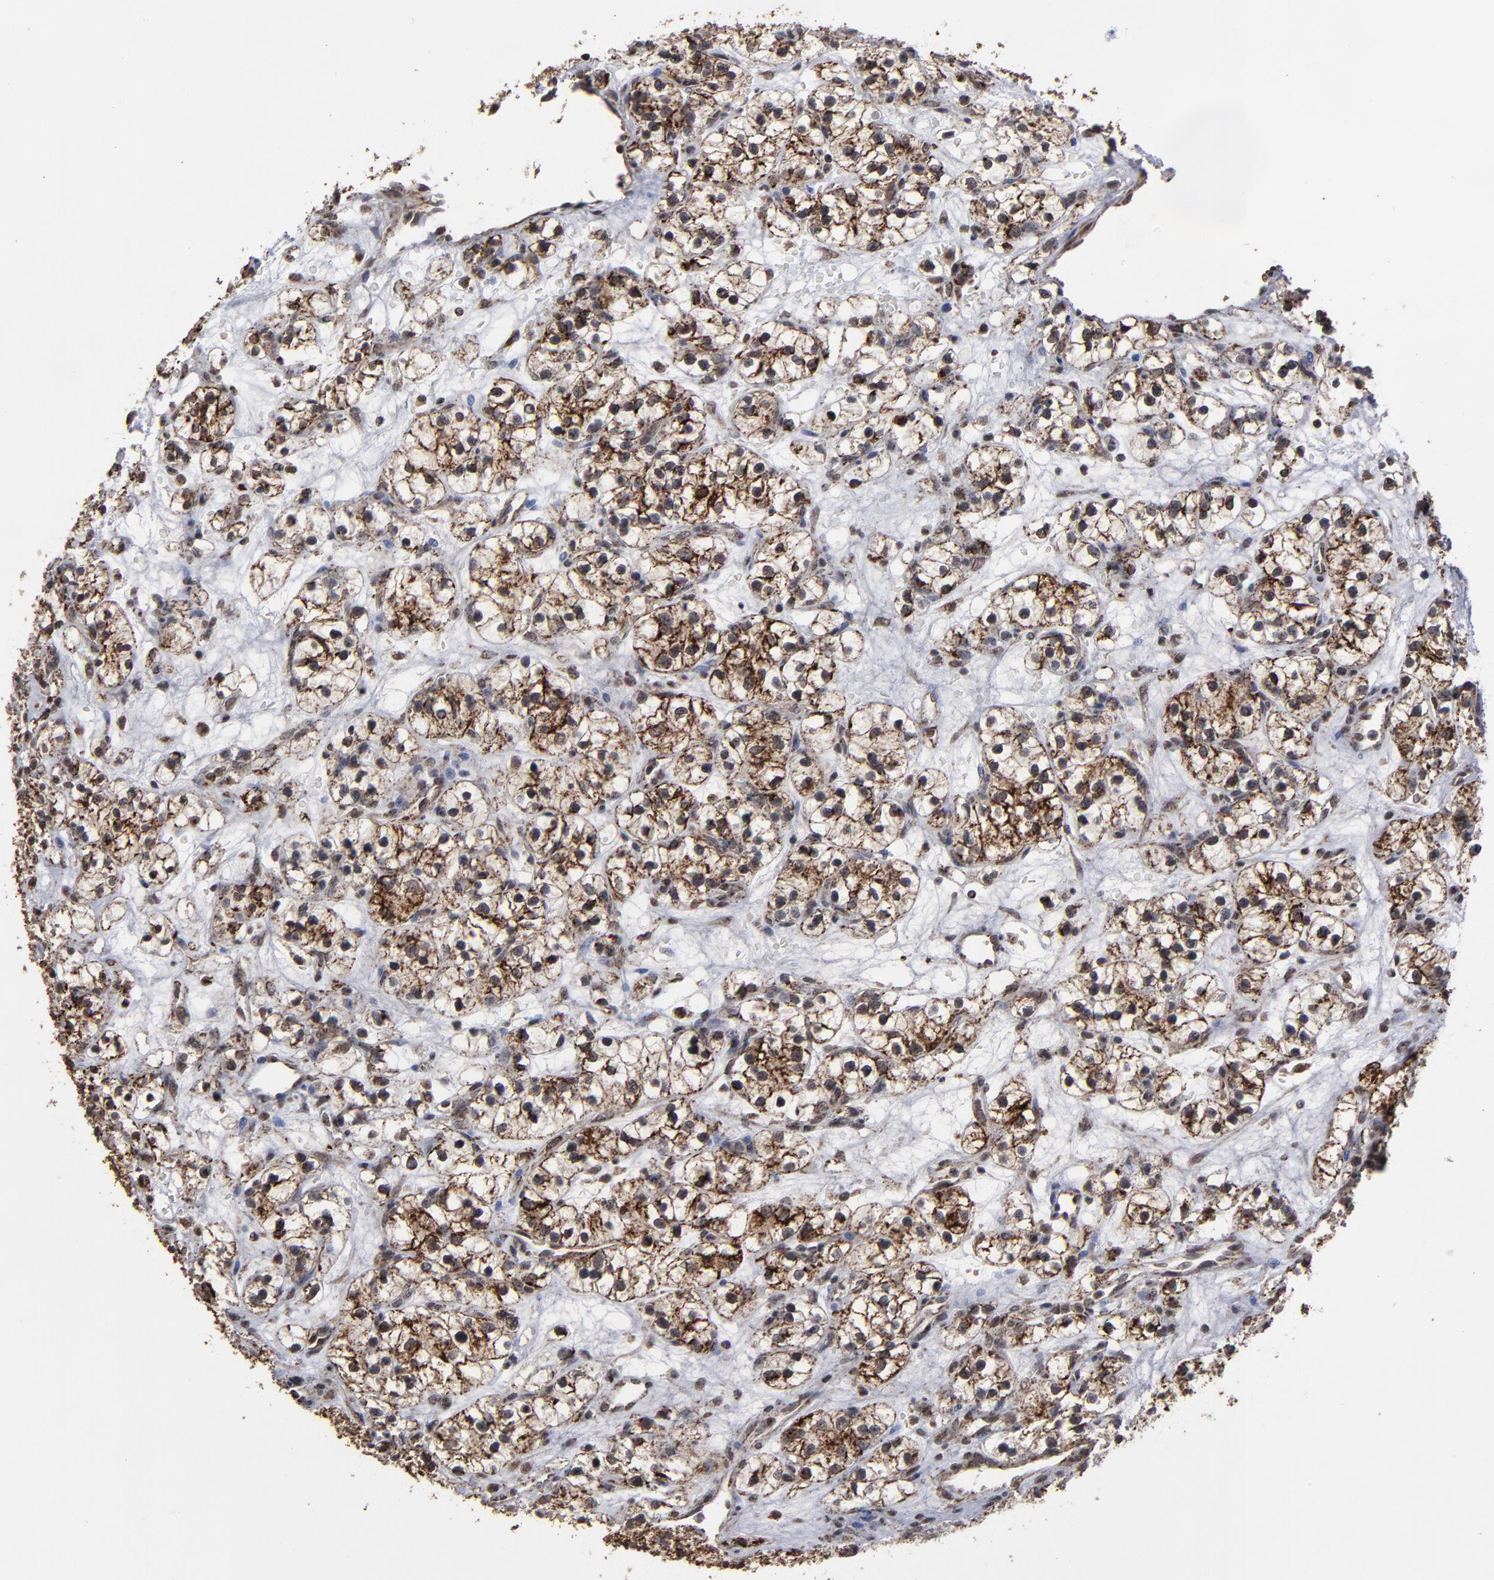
{"staining": {"intensity": "strong", "quantity": ">75%", "location": "cytoplasmic/membranous"}, "tissue": "renal cancer", "cell_type": "Tumor cells", "image_type": "cancer", "snomed": [{"axis": "morphology", "description": "Adenocarcinoma, NOS"}, {"axis": "topography", "description": "Kidney"}], "caption": "Protein expression by immunohistochemistry displays strong cytoplasmic/membranous positivity in about >75% of tumor cells in adenocarcinoma (renal).", "gene": "BNIP3", "patient": {"sex": "female", "age": 60}}